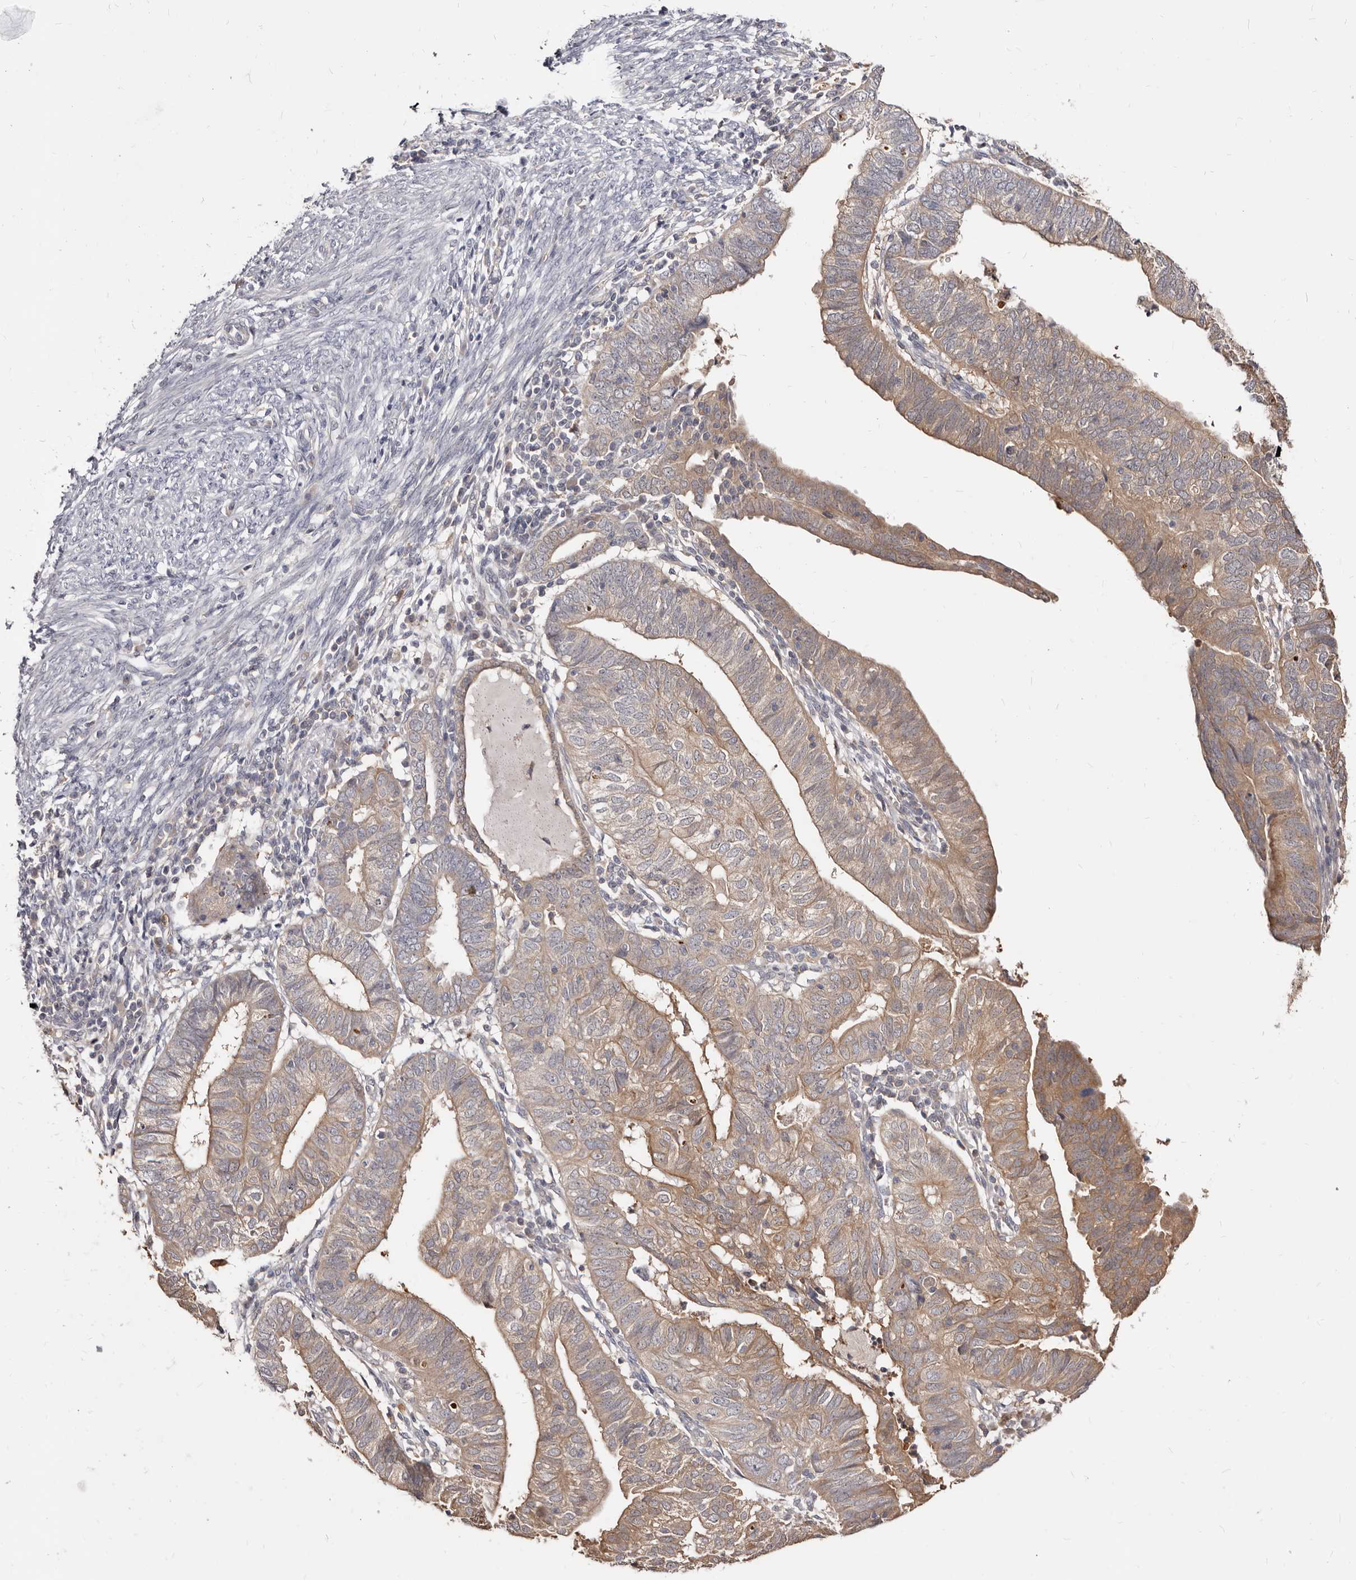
{"staining": {"intensity": "moderate", "quantity": ">75%", "location": "cytoplasmic/membranous"}, "tissue": "endometrial cancer", "cell_type": "Tumor cells", "image_type": "cancer", "snomed": [{"axis": "morphology", "description": "Adenocarcinoma, NOS"}, {"axis": "topography", "description": "Uterus"}], "caption": "Human endometrial adenocarcinoma stained with a protein marker reveals moderate staining in tumor cells.", "gene": "TC2N", "patient": {"sex": "female", "age": 77}}